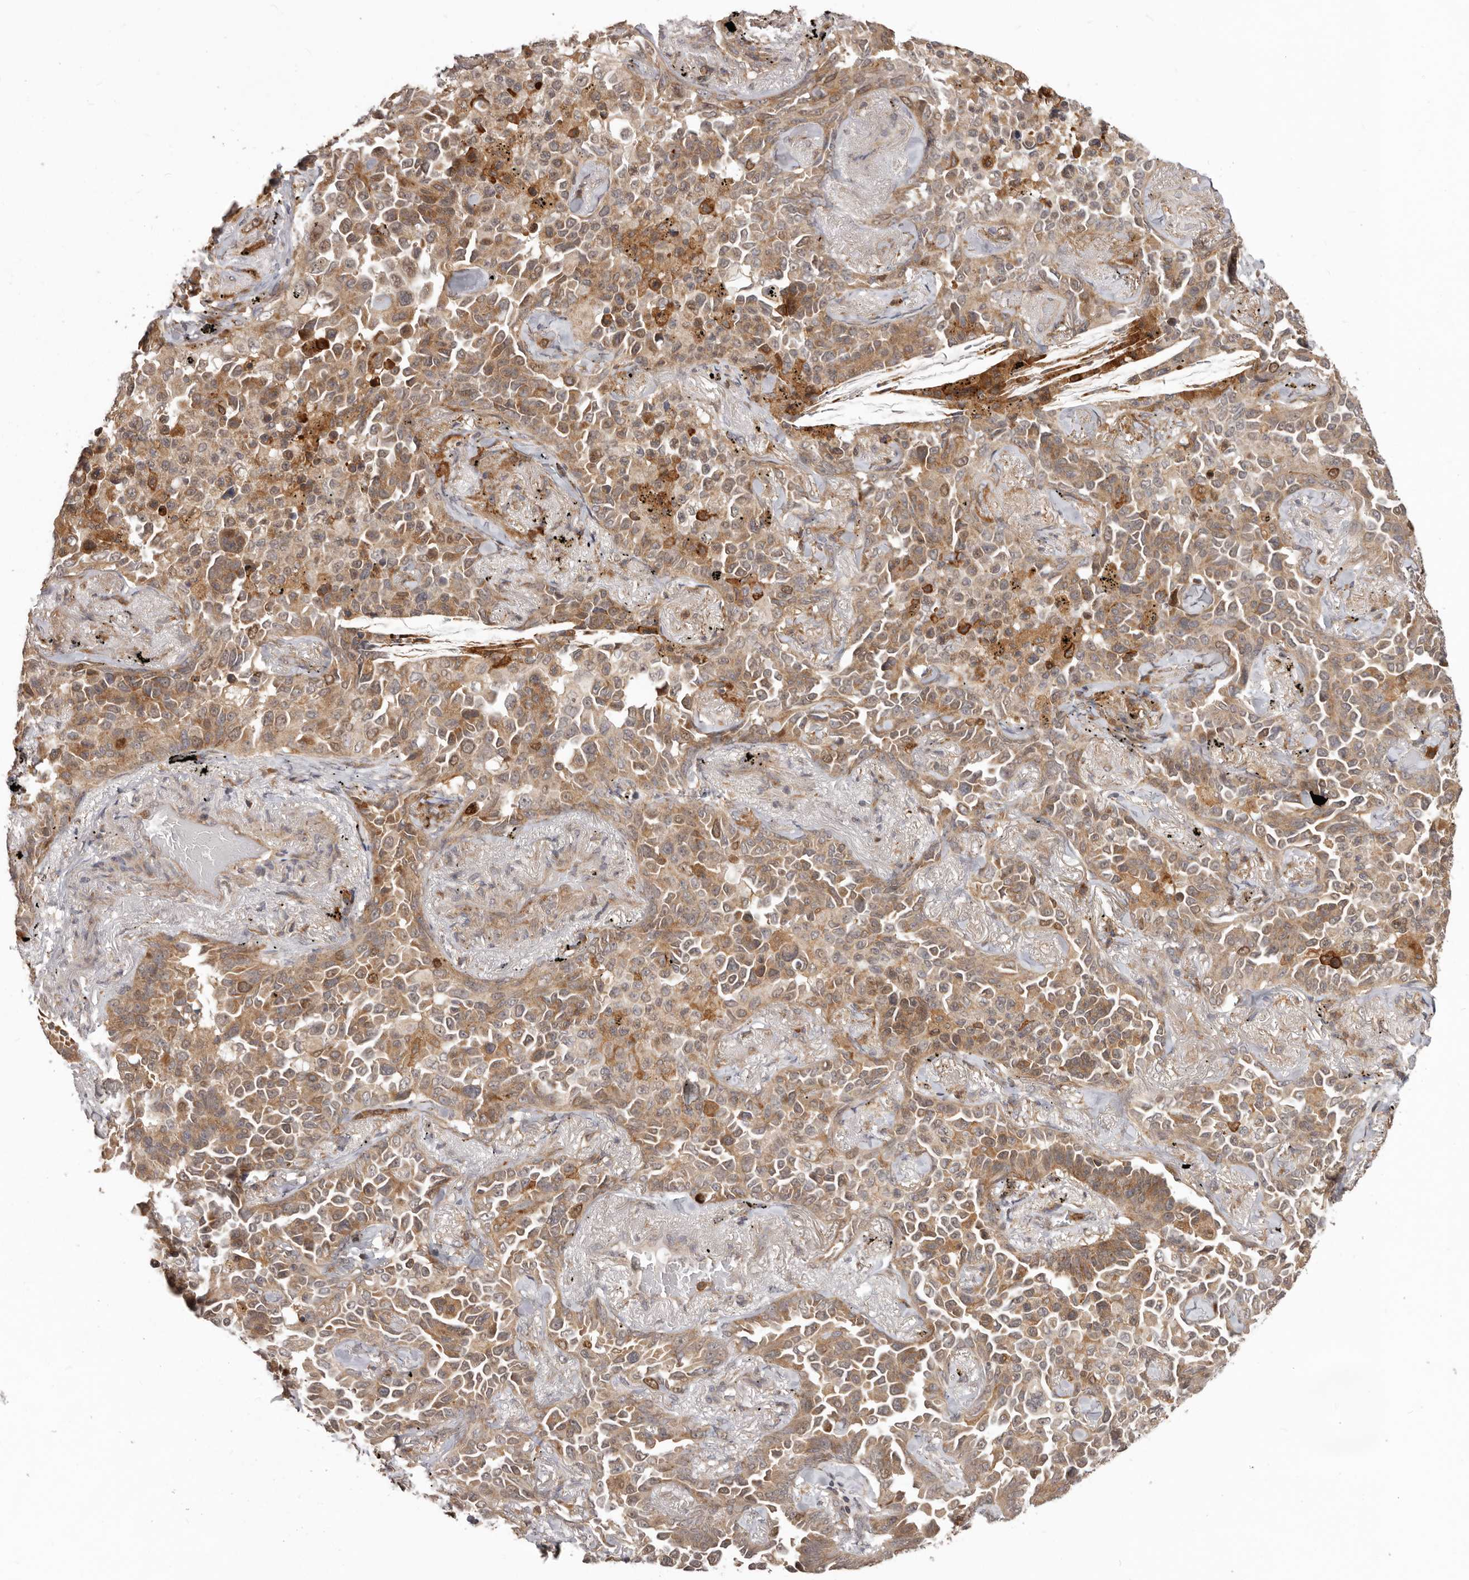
{"staining": {"intensity": "moderate", "quantity": ">75%", "location": "cytoplasmic/membranous"}, "tissue": "lung cancer", "cell_type": "Tumor cells", "image_type": "cancer", "snomed": [{"axis": "morphology", "description": "Adenocarcinoma, NOS"}, {"axis": "topography", "description": "Lung"}], "caption": "Protein expression analysis of lung cancer (adenocarcinoma) reveals moderate cytoplasmic/membranous expression in about >75% of tumor cells. The staining was performed using DAB to visualize the protein expression in brown, while the nuclei were stained in blue with hematoxylin (Magnification: 20x).", "gene": "RNF187", "patient": {"sex": "female", "age": 67}}